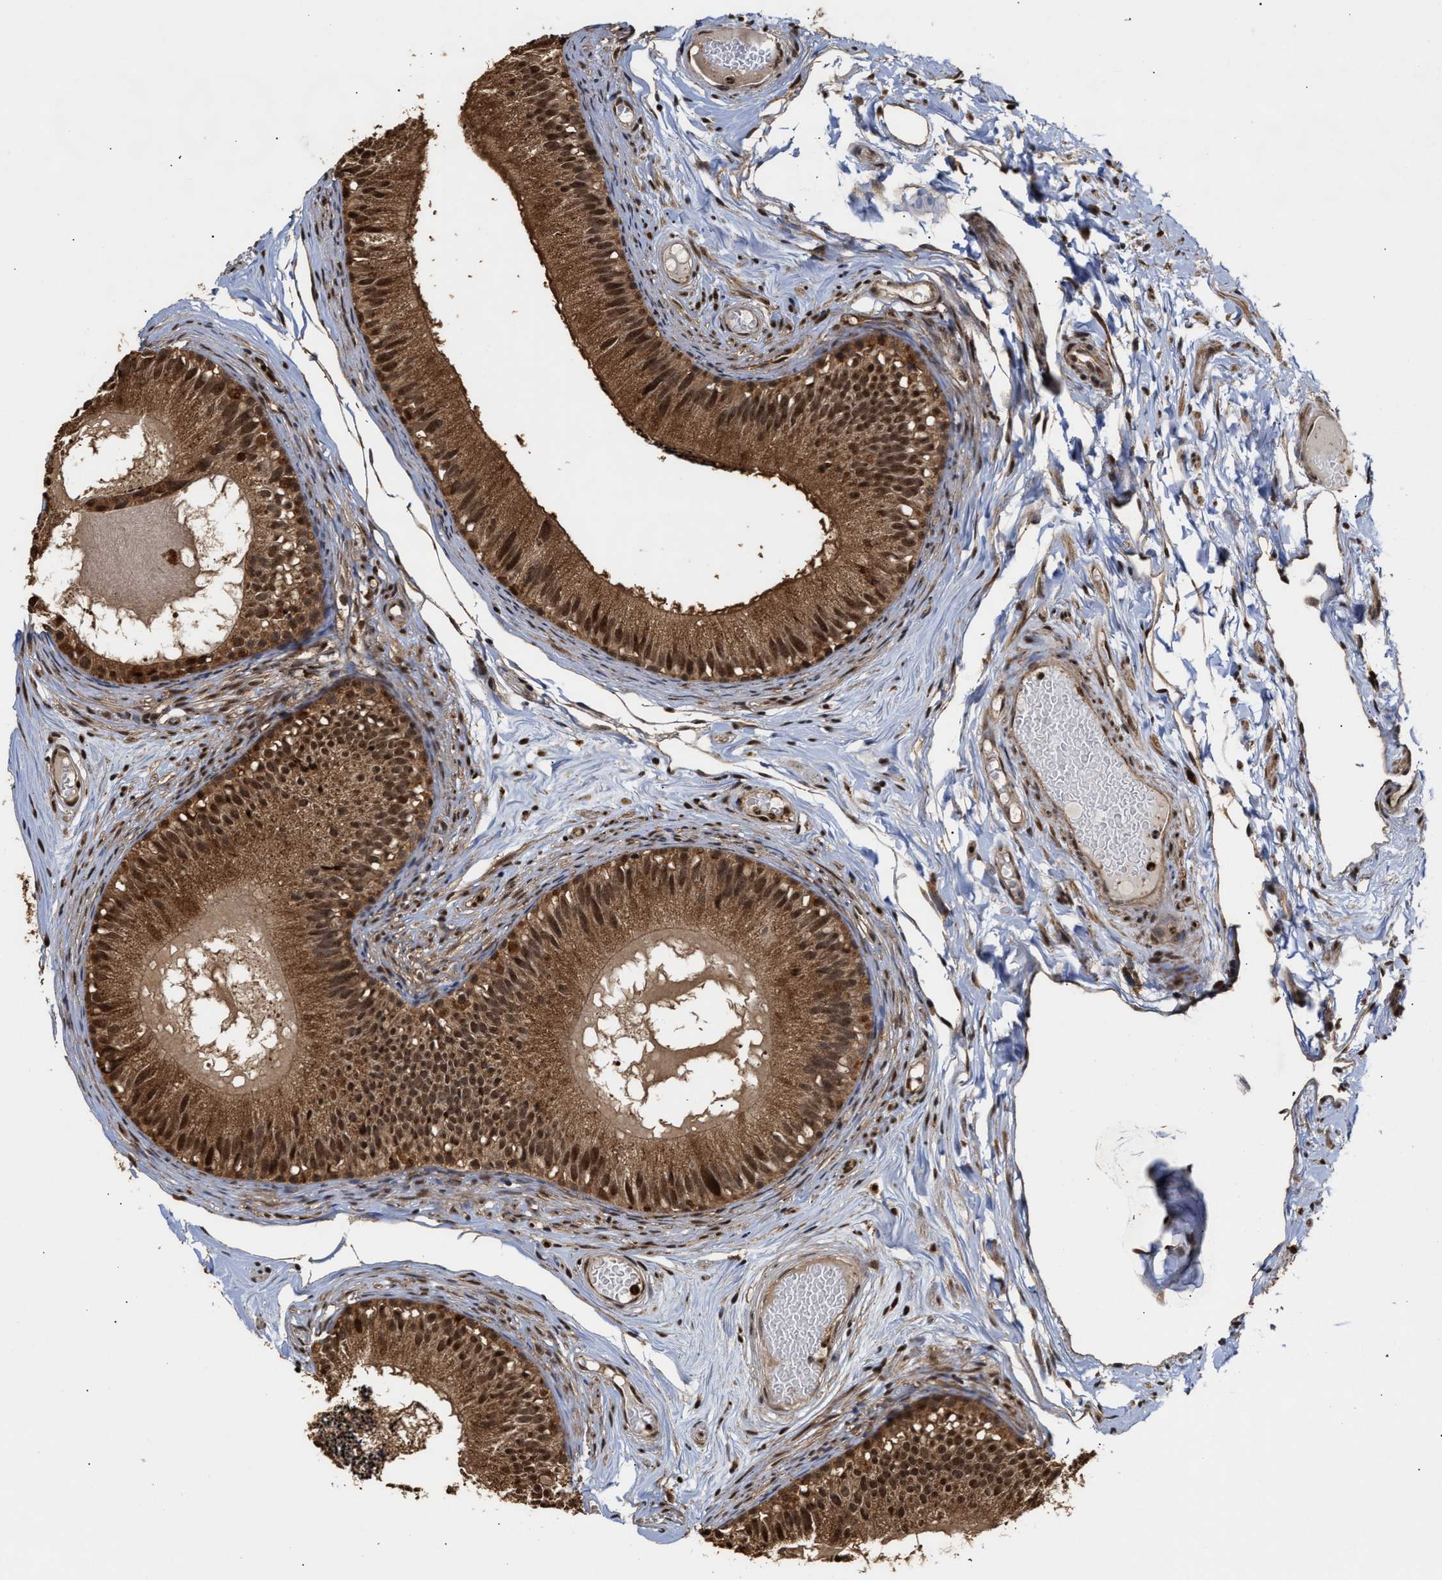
{"staining": {"intensity": "strong", "quantity": ">75%", "location": "cytoplasmic/membranous,nuclear"}, "tissue": "epididymis", "cell_type": "Glandular cells", "image_type": "normal", "snomed": [{"axis": "morphology", "description": "Normal tissue, NOS"}, {"axis": "topography", "description": "Epididymis"}], "caption": "Immunohistochemistry histopathology image of unremarkable human epididymis stained for a protein (brown), which demonstrates high levels of strong cytoplasmic/membranous,nuclear staining in about >75% of glandular cells.", "gene": "GOSR1", "patient": {"sex": "male", "age": 46}}